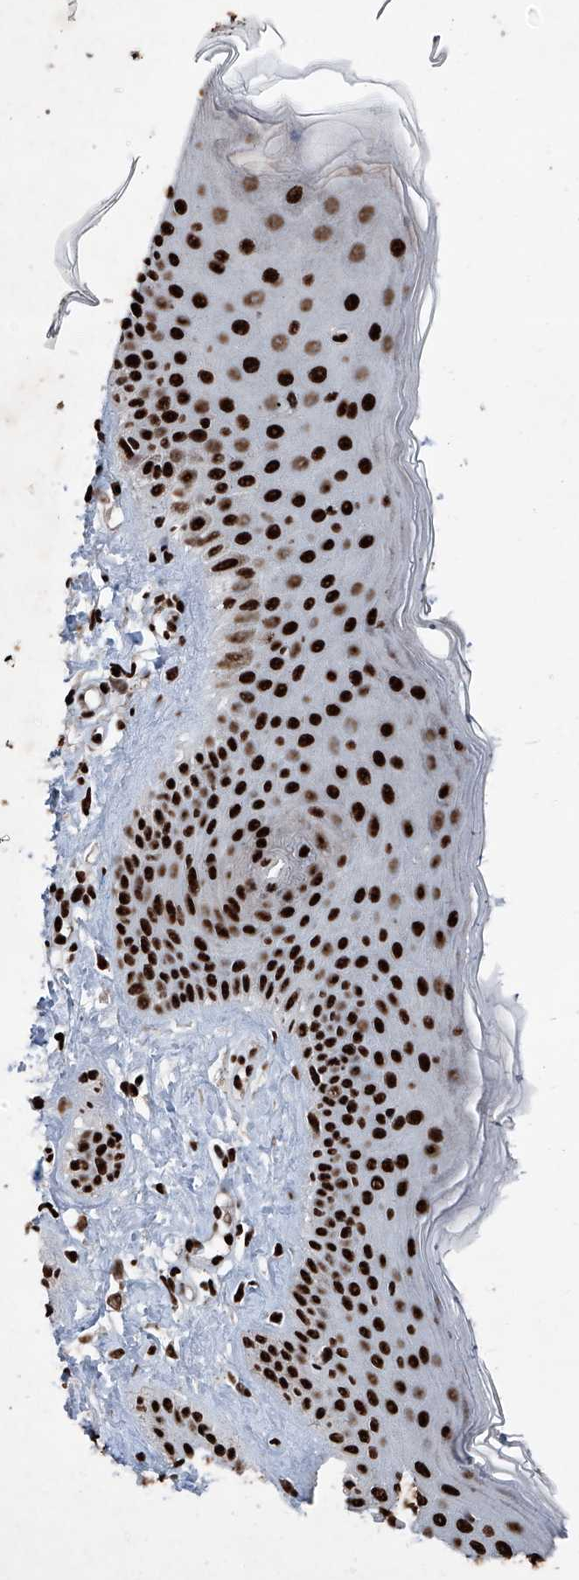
{"staining": {"intensity": "strong", "quantity": ">75%", "location": "nuclear"}, "tissue": "skin", "cell_type": "Fibroblasts", "image_type": "normal", "snomed": [{"axis": "morphology", "description": "Normal tissue, NOS"}, {"axis": "topography", "description": "Skin"}], "caption": "Immunohistochemistry (DAB) staining of normal human skin reveals strong nuclear protein positivity in about >75% of fibroblasts. (Stains: DAB in brown, nuclei in blue, Microscopy: brightfield microscopy at high magnification).", "gene": "DDX39B", "patient": {"sex": "male", "age": 52}}